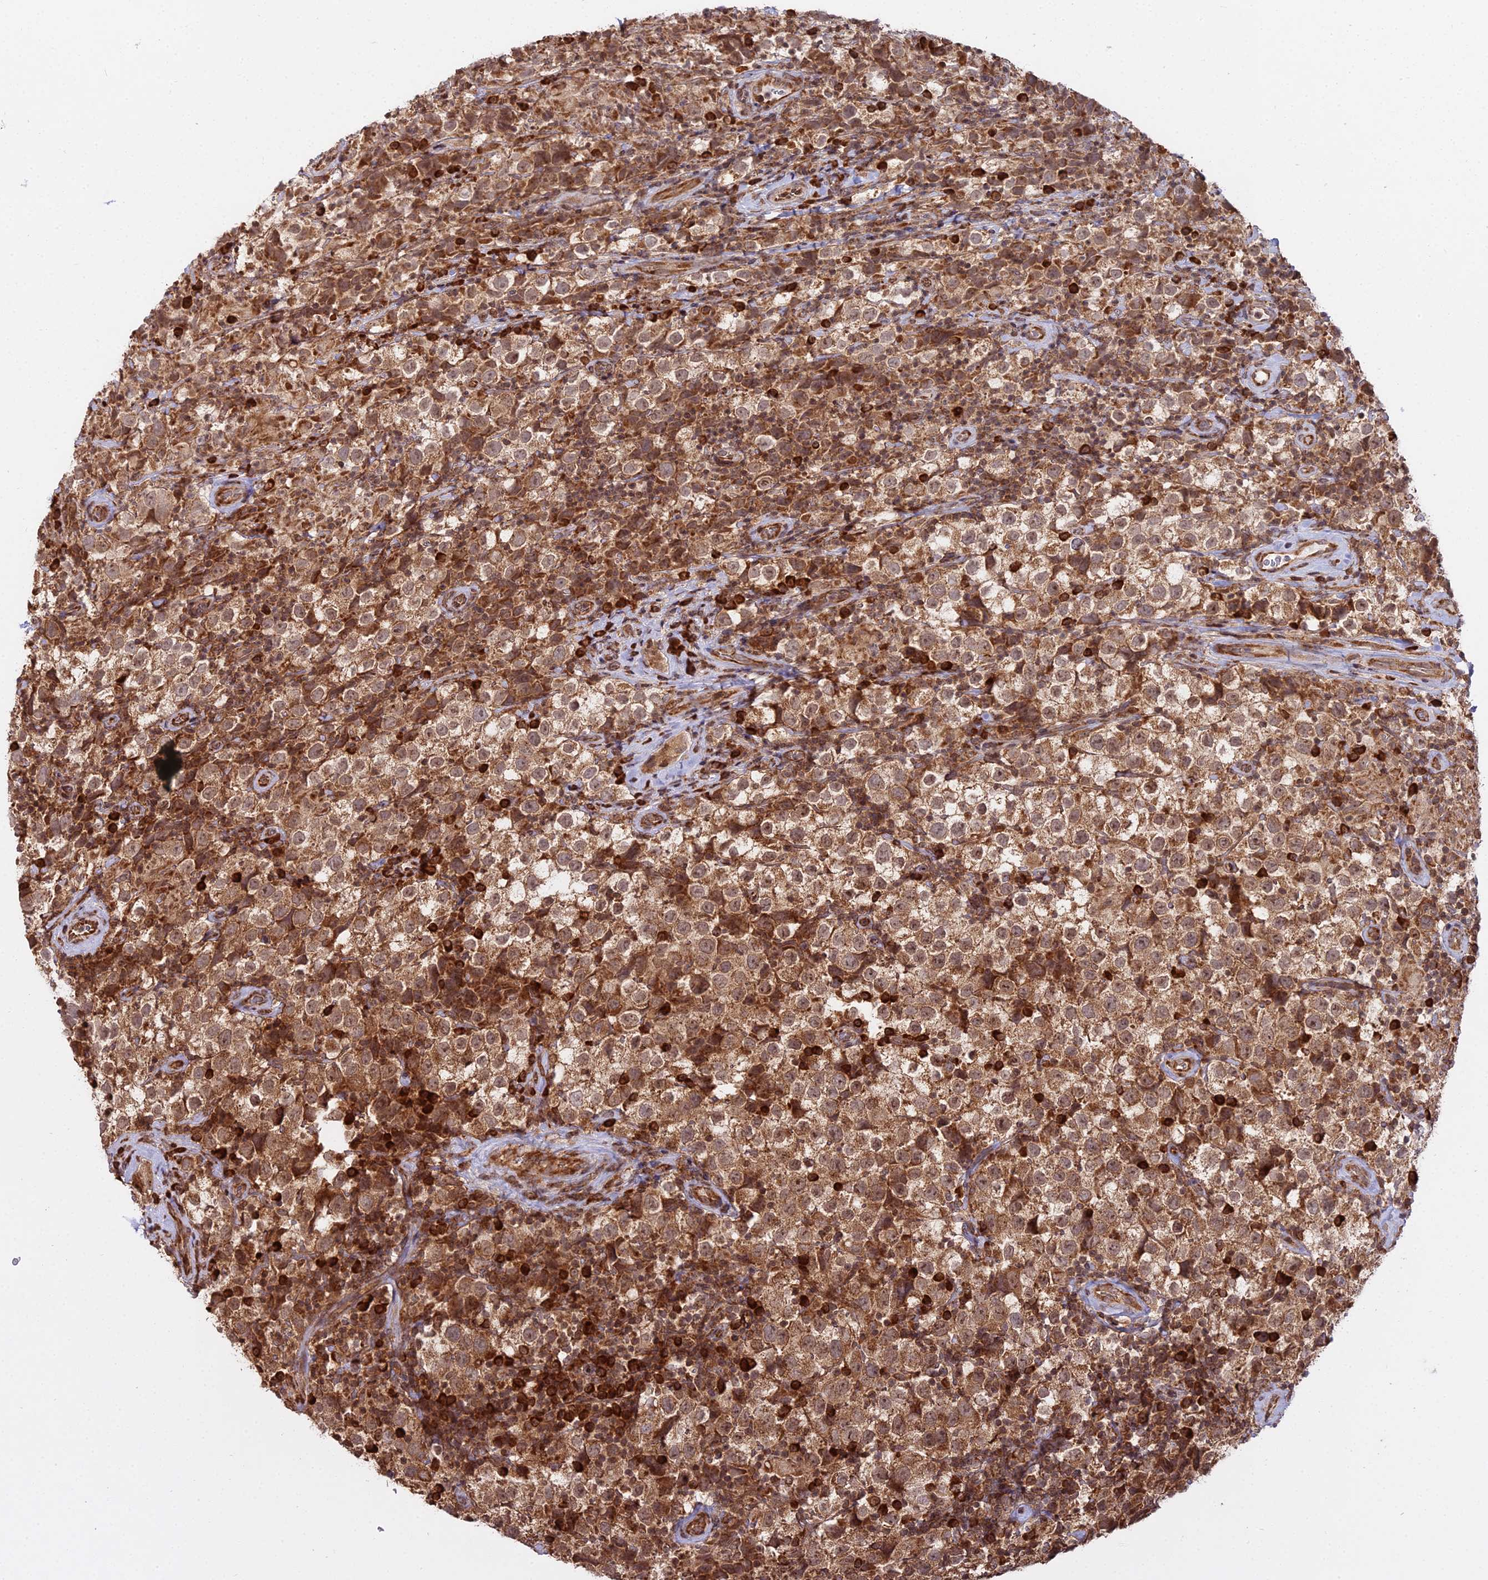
{"staining": {"intensity": "strong", "quantity": ">75%", "location": "cytoplasmic/membranous,nuclear"}, "tissue": "testis cancer", "cell_type": "Tumor cells", "image_type": "cancer", "snomed": [{"axis": "morphology", "description": "Seminoma, NOS"}, {"axis": "morphology", "description": "Carcinoma, Embryonal, NOS"}, {"axis": "topography", "description": "Testis"}], "caption": "Embryonal carcinoma (testis) stained for a protein (brown) displays strong cytoplasmic/membranous and nuclear positive positivity in about >75% of tumor cells.", "gene": "RPL26", "patient": {"sex": "male", "age": 41}}